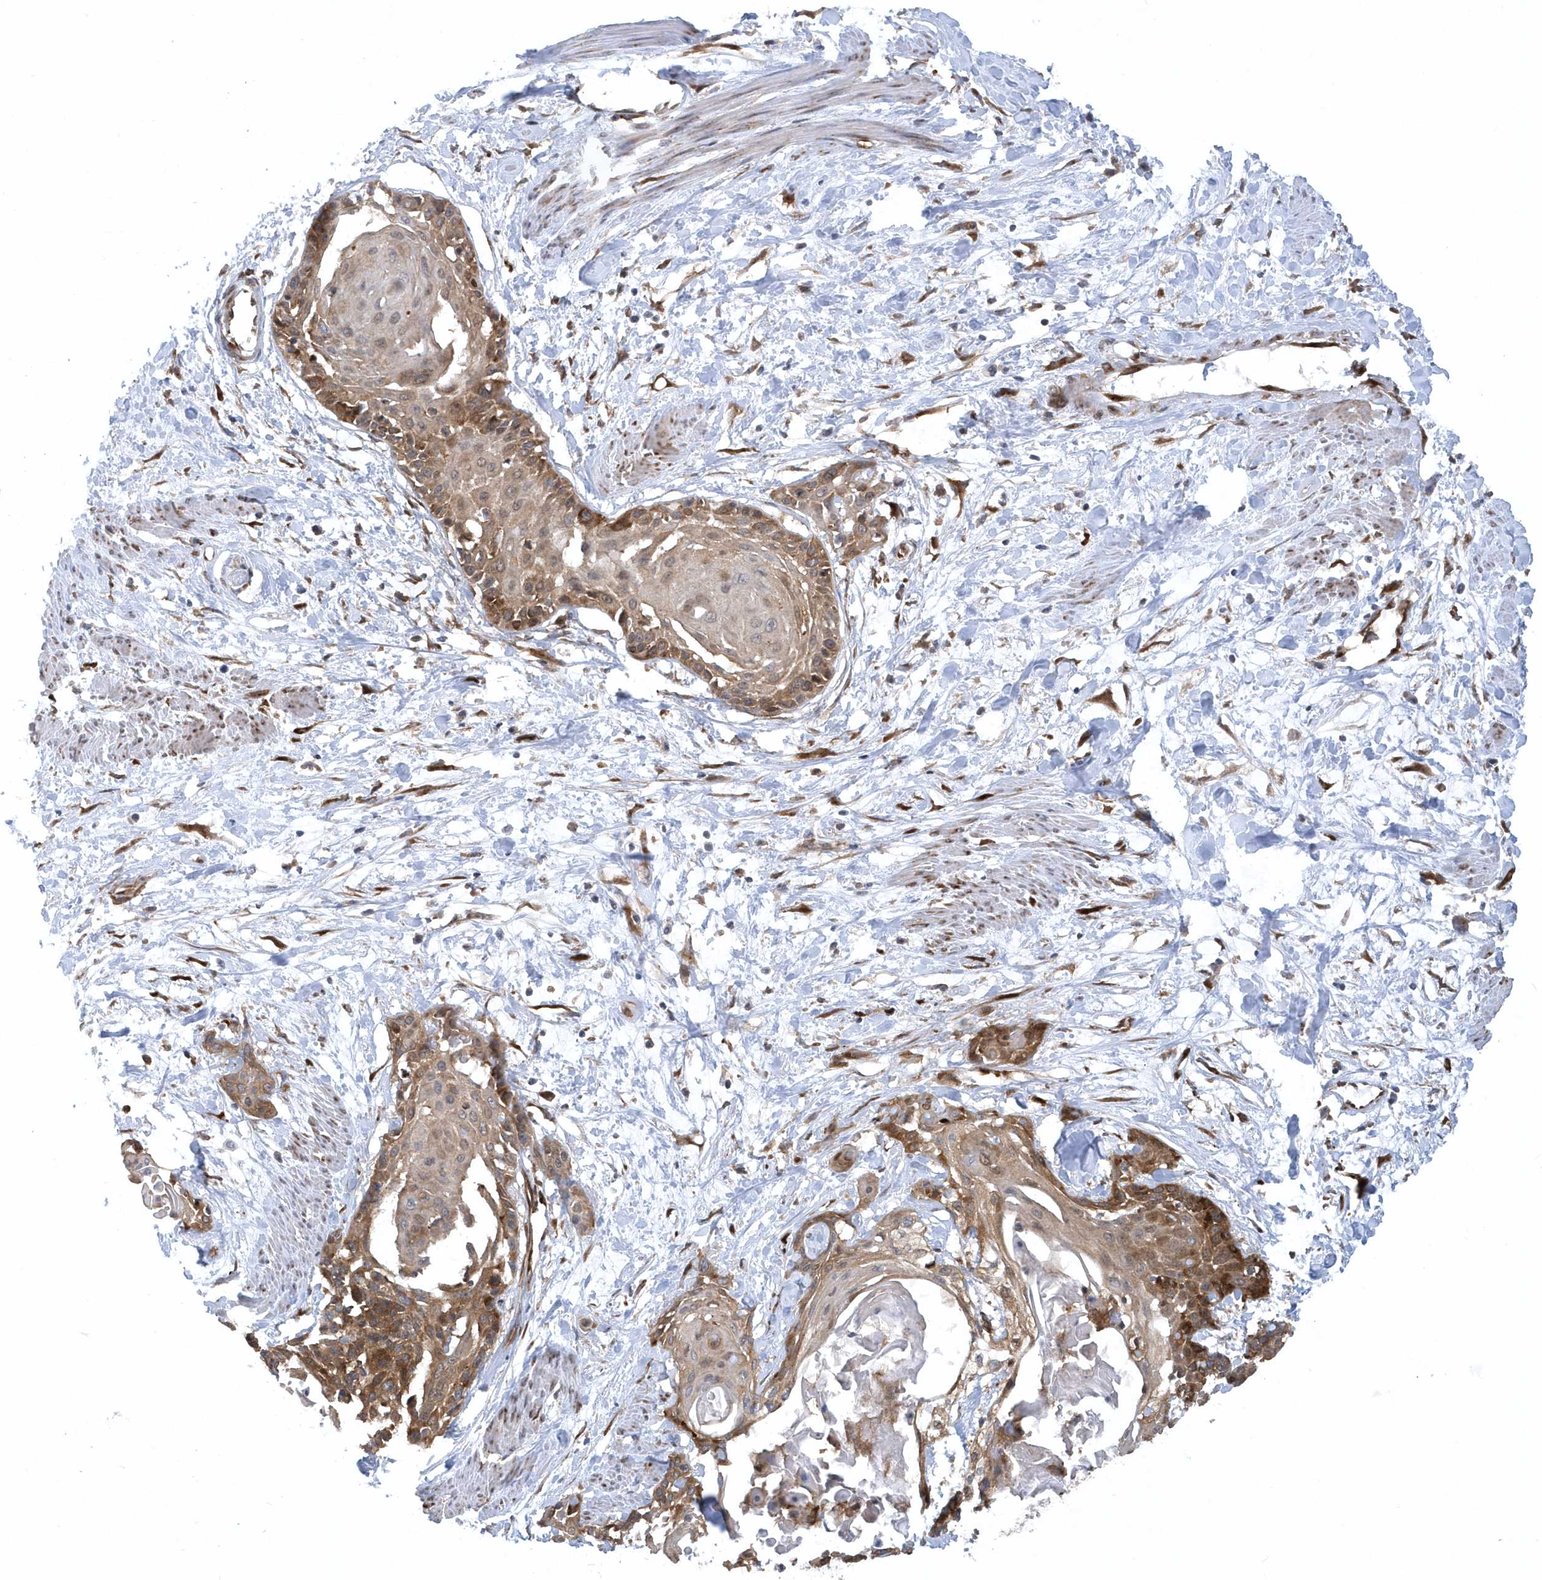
{"staining": {"intensity": "moderate", "quantity": ">75%", "location": "cytoplasmic/membranous"}, "tissue": "cervical cancer", "cell_type": "Tumor cells", "image_type": "cancer", "snomed": [{"axis": "morphology", "description": "Squamous cell carcinoma, NOS"}, {"axis": "topography", "description": "Cervix"}], "caption": "Immunohistochemistry (IHC) (DAB) staining of human cervical cancer reveals moderate cytoplasmic/membranous protein staining in approximately >75% of tumor cells.", "gene": "PHF1", "patient": {"sex": "female", "age": 57}}